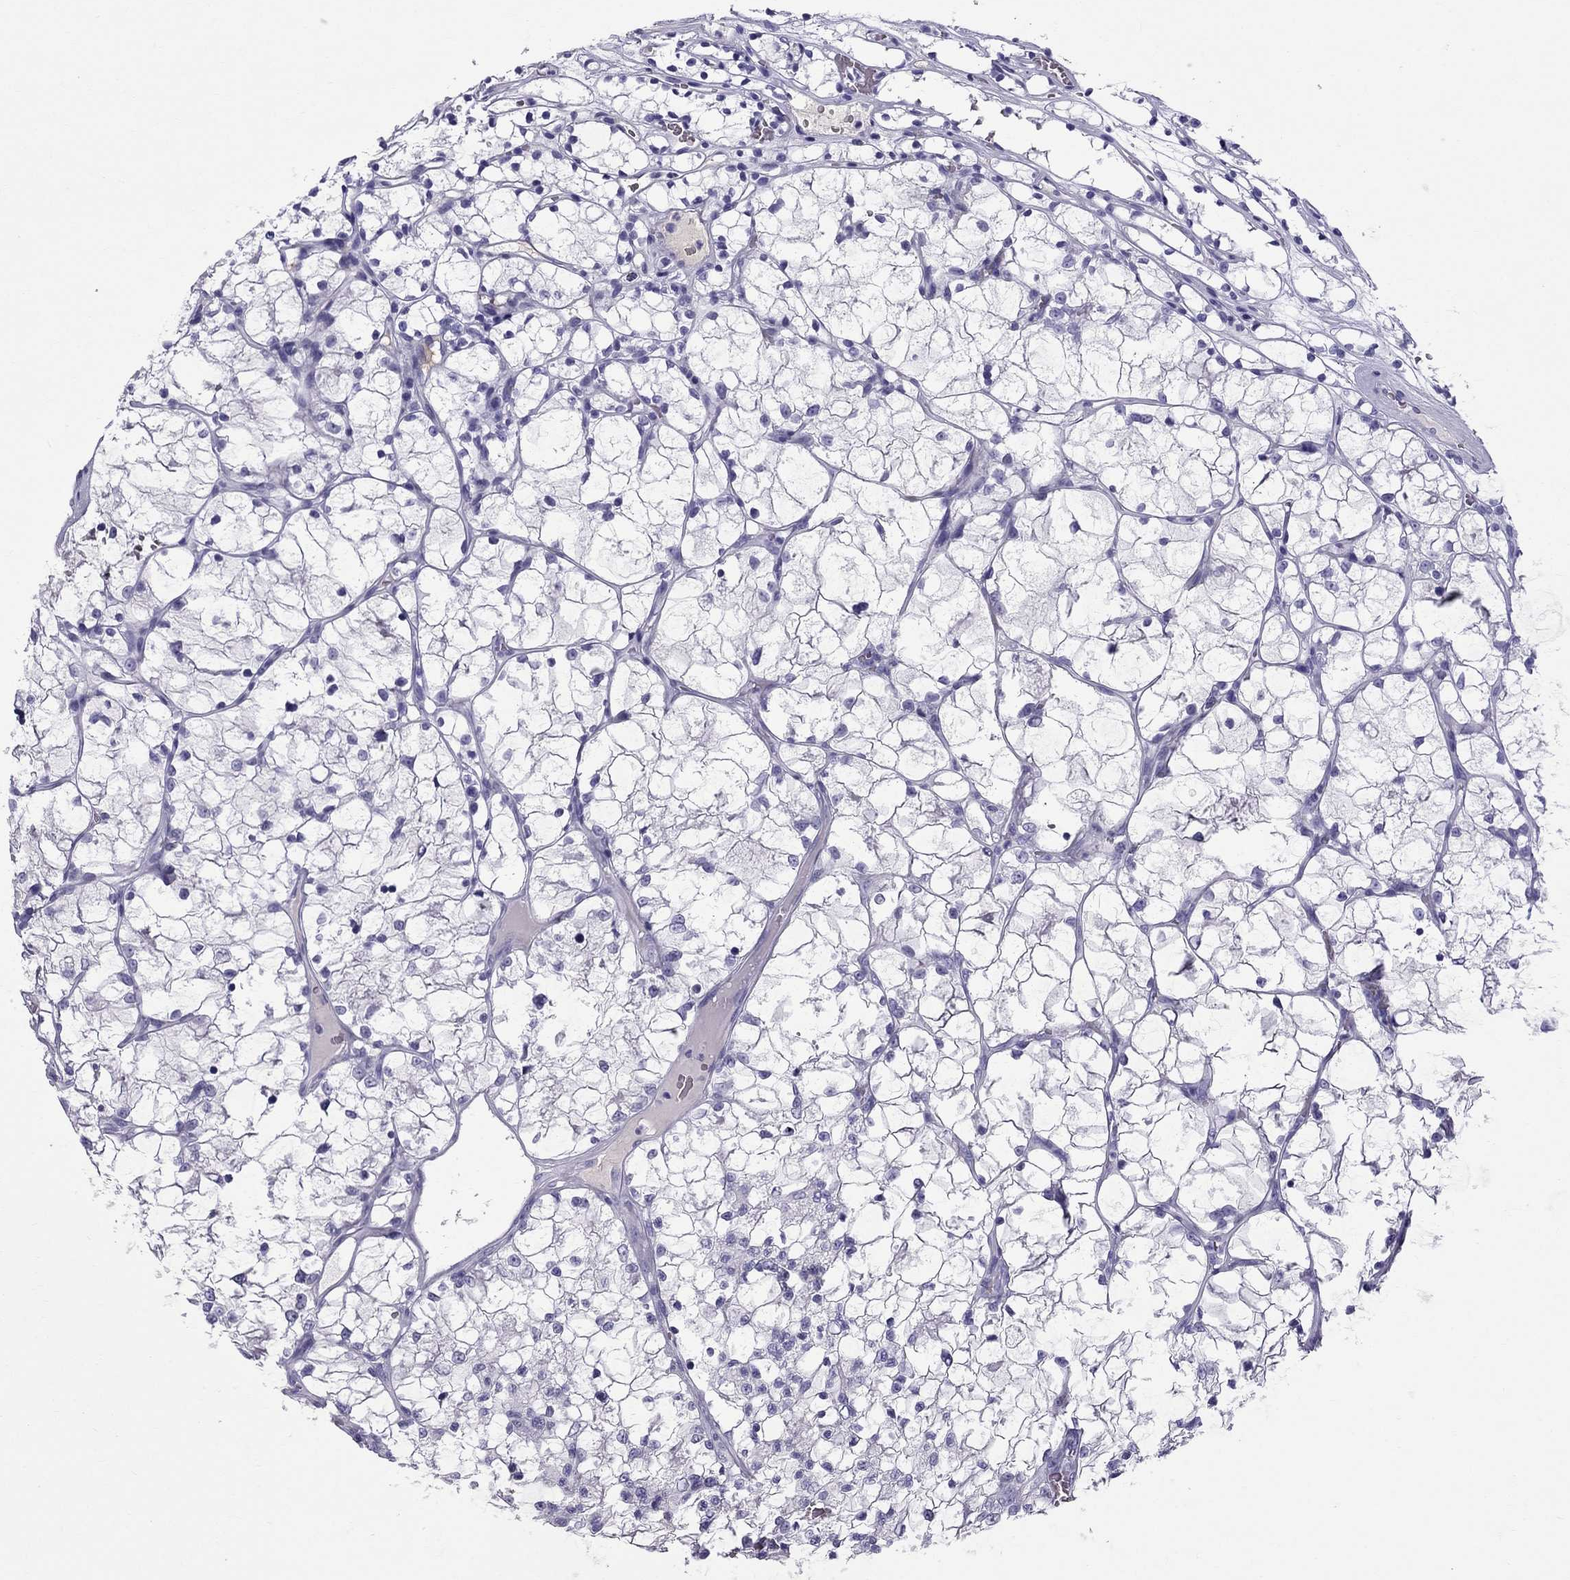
{"staining": {"intensity": "negative", "quantity": "none", "location": "none"}, "tissue": "renal cancer", "cell_type": "Tumor cells", "image_type": "cancer", "snomed": [{"axis": "morphology", "description": "Adenocarcinoma, NOS"}, {"axis": "topography", "description": "Kidney"}], "caption": "Immunohistochemical staining of renal adenocarcinoma displays no significant staining in tumor cells.", "gene": "SCART1", "patient": {"sex": "female", "age": 69}}